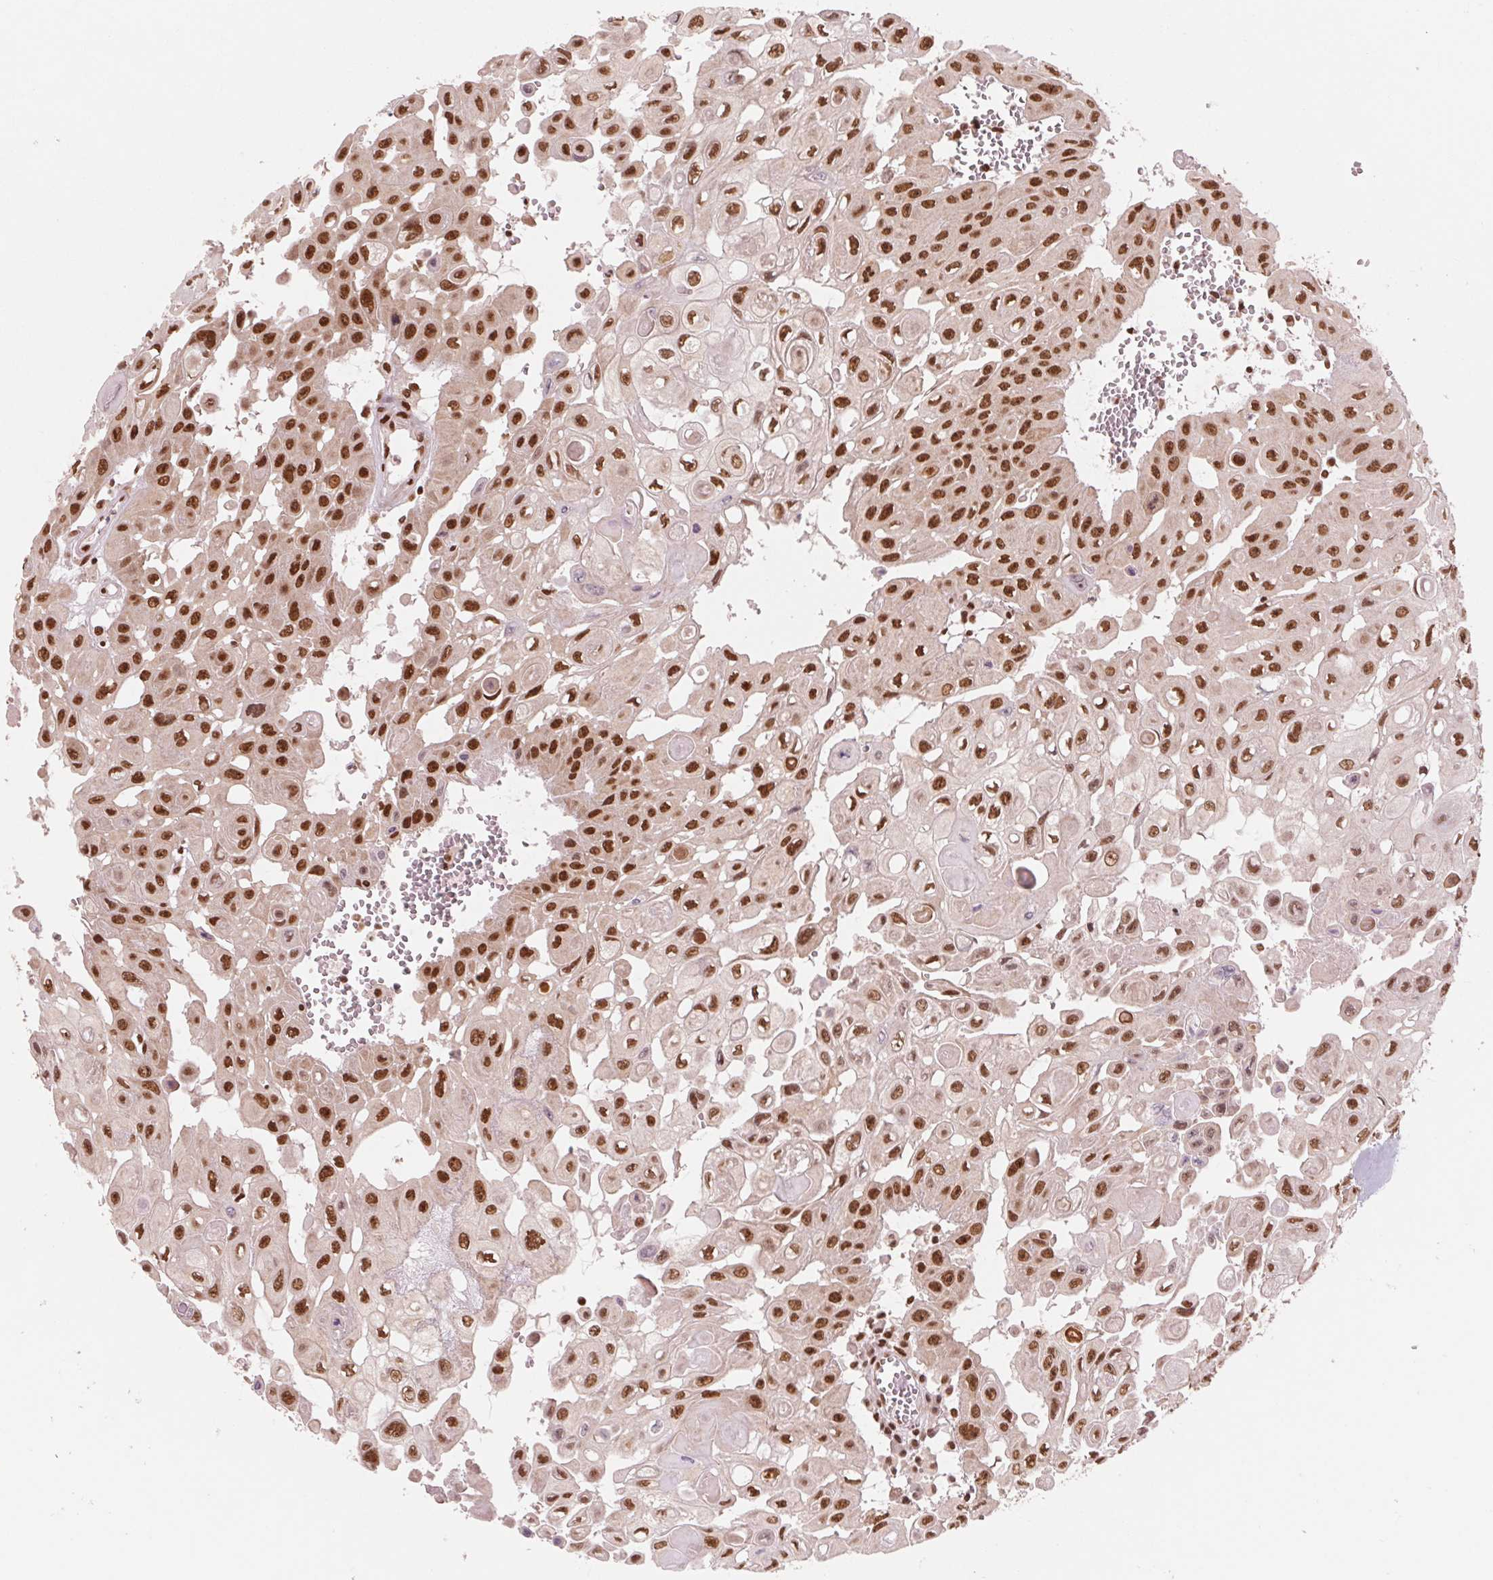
{"staining": {"intensity": "strong", "quantity": ">75%", "location": "nuclear"}, "tissue": "head and neck cancer", "cell_type": "Tumor cells", "image_type": "cancer", "snomed": [{"axis": "morphology", "description": "Adenocarcinoma, NOS"}, {"axis": "topography", "description": "Head-Neck"}], "caption": "Adenocarcinoma (head and neck) tissue reveals strong nuclear staining in about >75% of tumor cells The staining is performed using DAB brown chromogen to label protein expression. The nuclei are counter-stained blue using hematoxylin.", "gene": "TTLL9", "patient": {"sex": "male", "age": 73}}